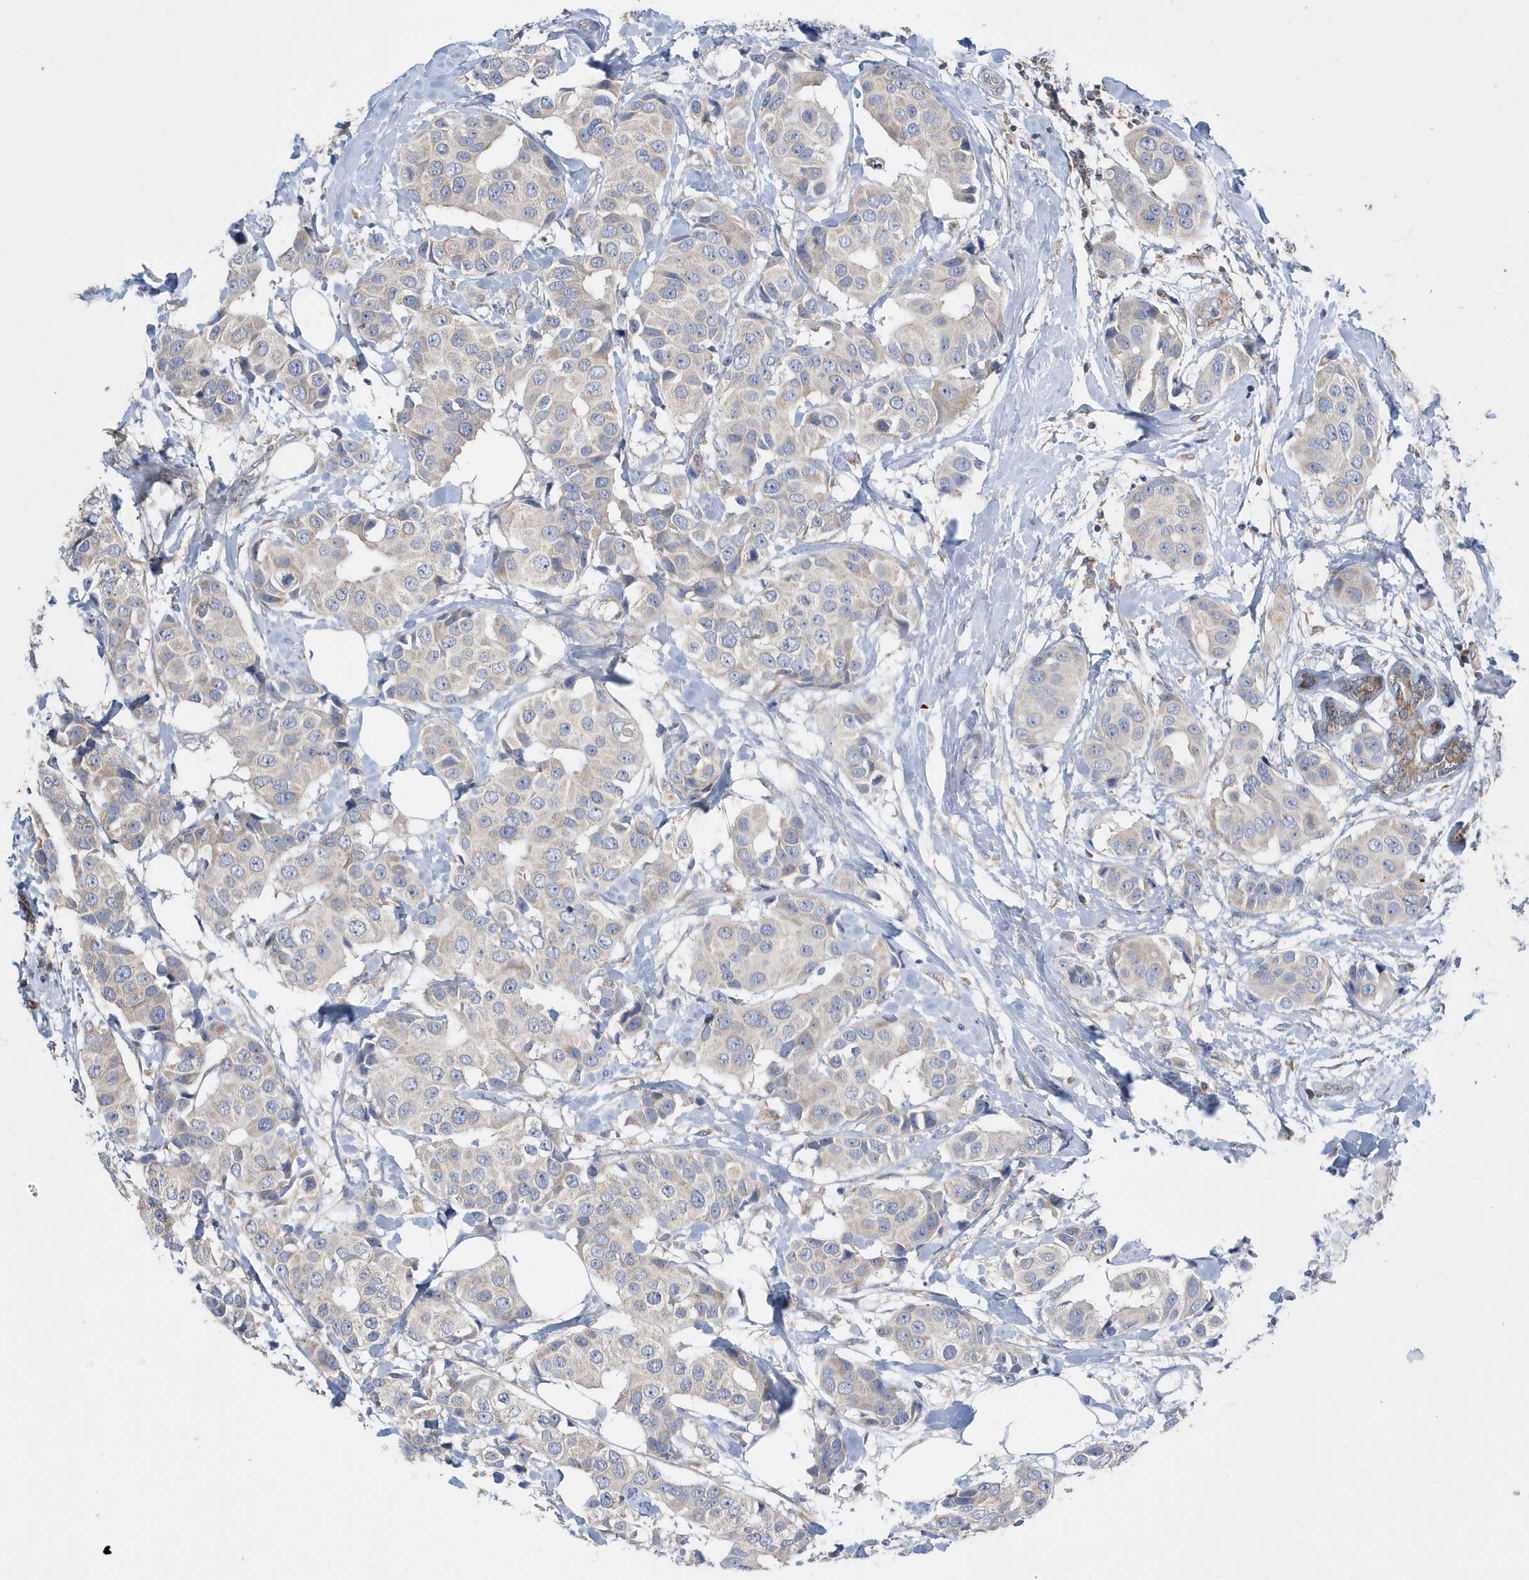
{"staining": {"intensity": "negative", "quantity": "none", "location": "none"}, "tissue": "breast cancer", "cell_type": "Tumor cells", "image_type": "cancer", "snomed": [{"axis": "morphology", "description": "Normal tissue, NOS"}, {"axis": "morphology", "description": "Duct carcinoma"}, {"axis": "topography", "description": "Breast"}], "caption": "The histopathology image displays no significant positivity in tumor cells of breast intraductal carcinoma. Brightfield microscopy of IHC stained with DAB (brown) and hematoxylin (blue), captured at high magnification.", "gene": "SPATA5", "patient": {"sex": "female", "age": 39}}